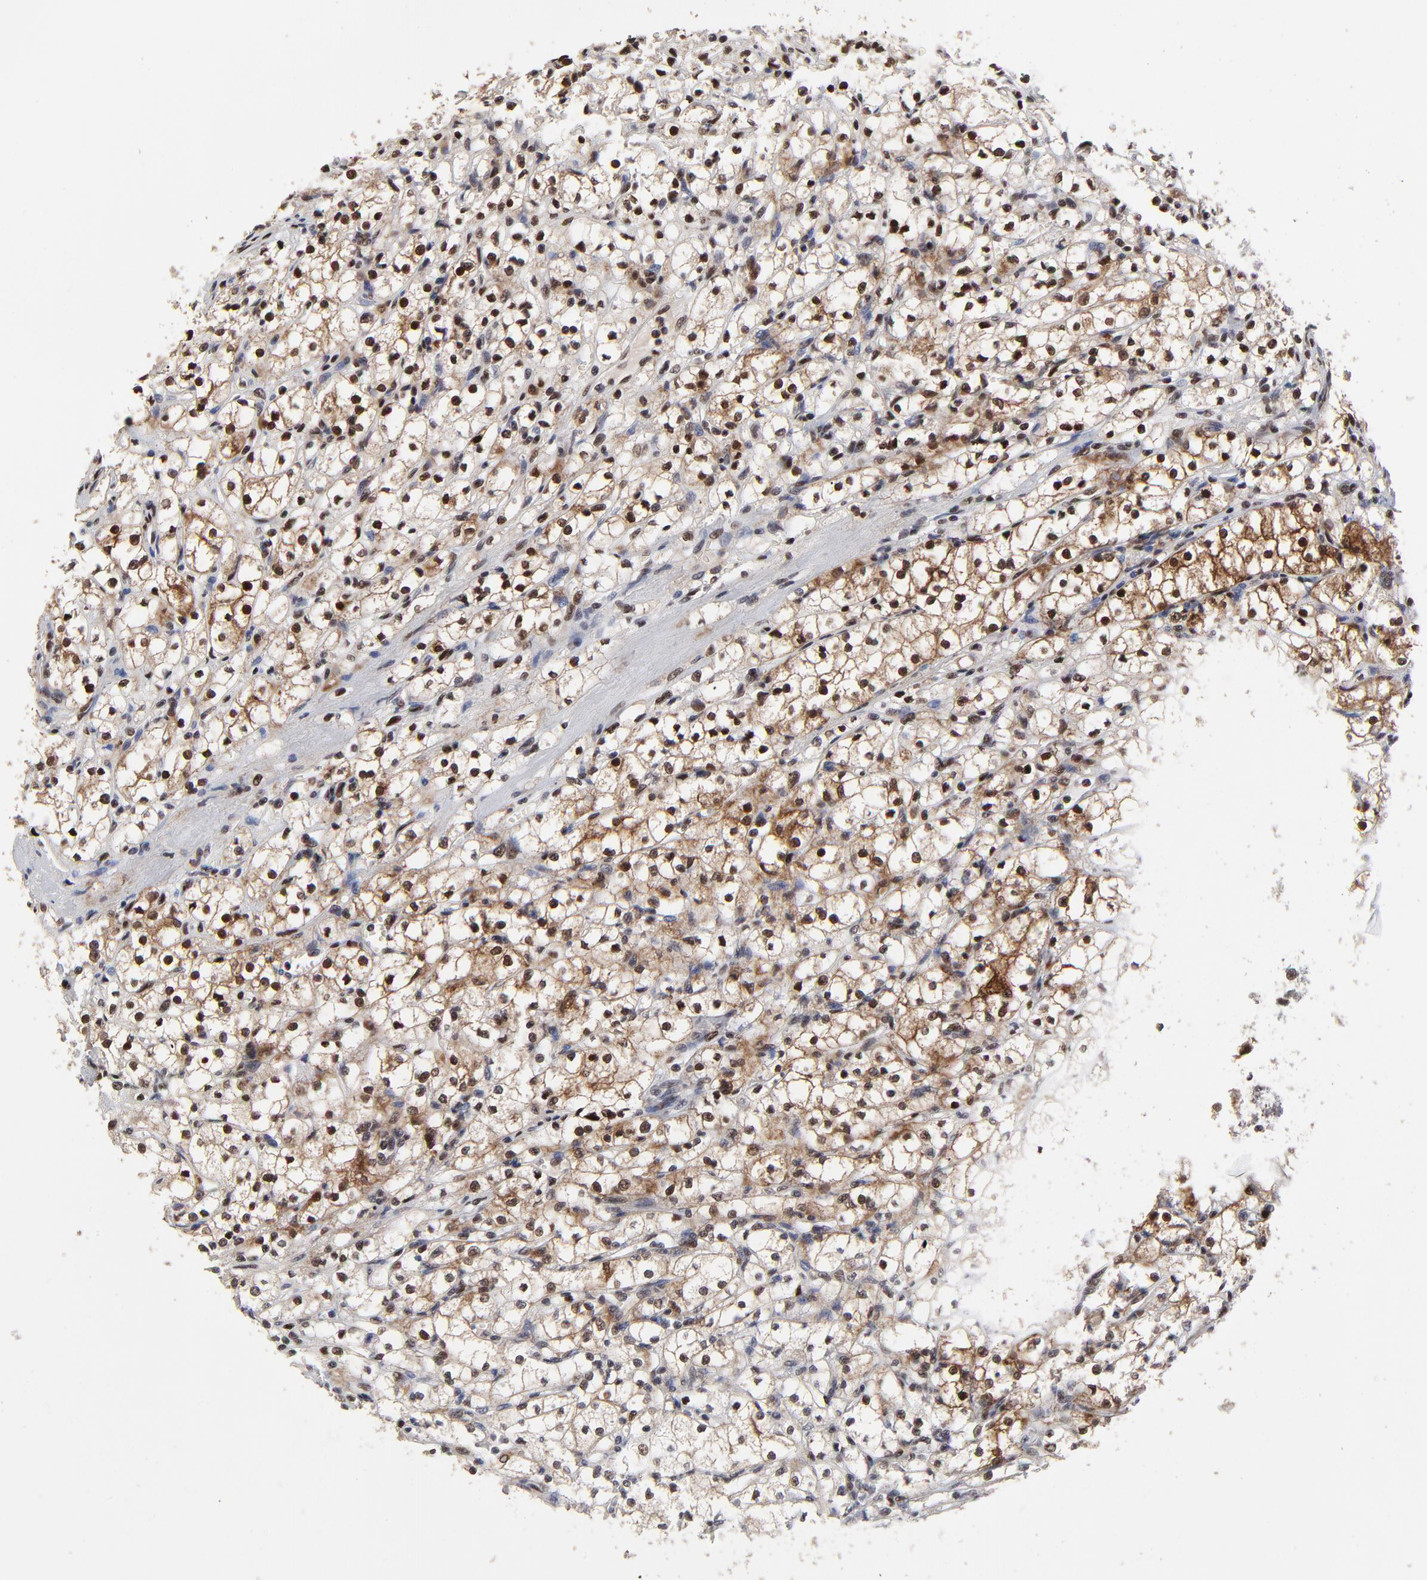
{"staining": {"intensity": "strong", "quantity": ">75%", "location": "cytoplasmic/membranous,nuclear"}, "tissue": "renal cancer", "cell_type": "Tumor cells", "image_type": "cancer", "snomed": [{"axis": "morphology", "description": "Adenocarcinoma, NOS"}, {"axis": "topography", "description": "Kidney"}], "caption": "Immunohistochemistry (IHC) (DAB) staining of renal cancer (adenocarcinoma) reveals strong cytoplasmic/membranous and nuclear protein staining in approximately >75% of tumor cells.", "gene": "RBM22", "patient": {"sex": "male", "age": 61}}